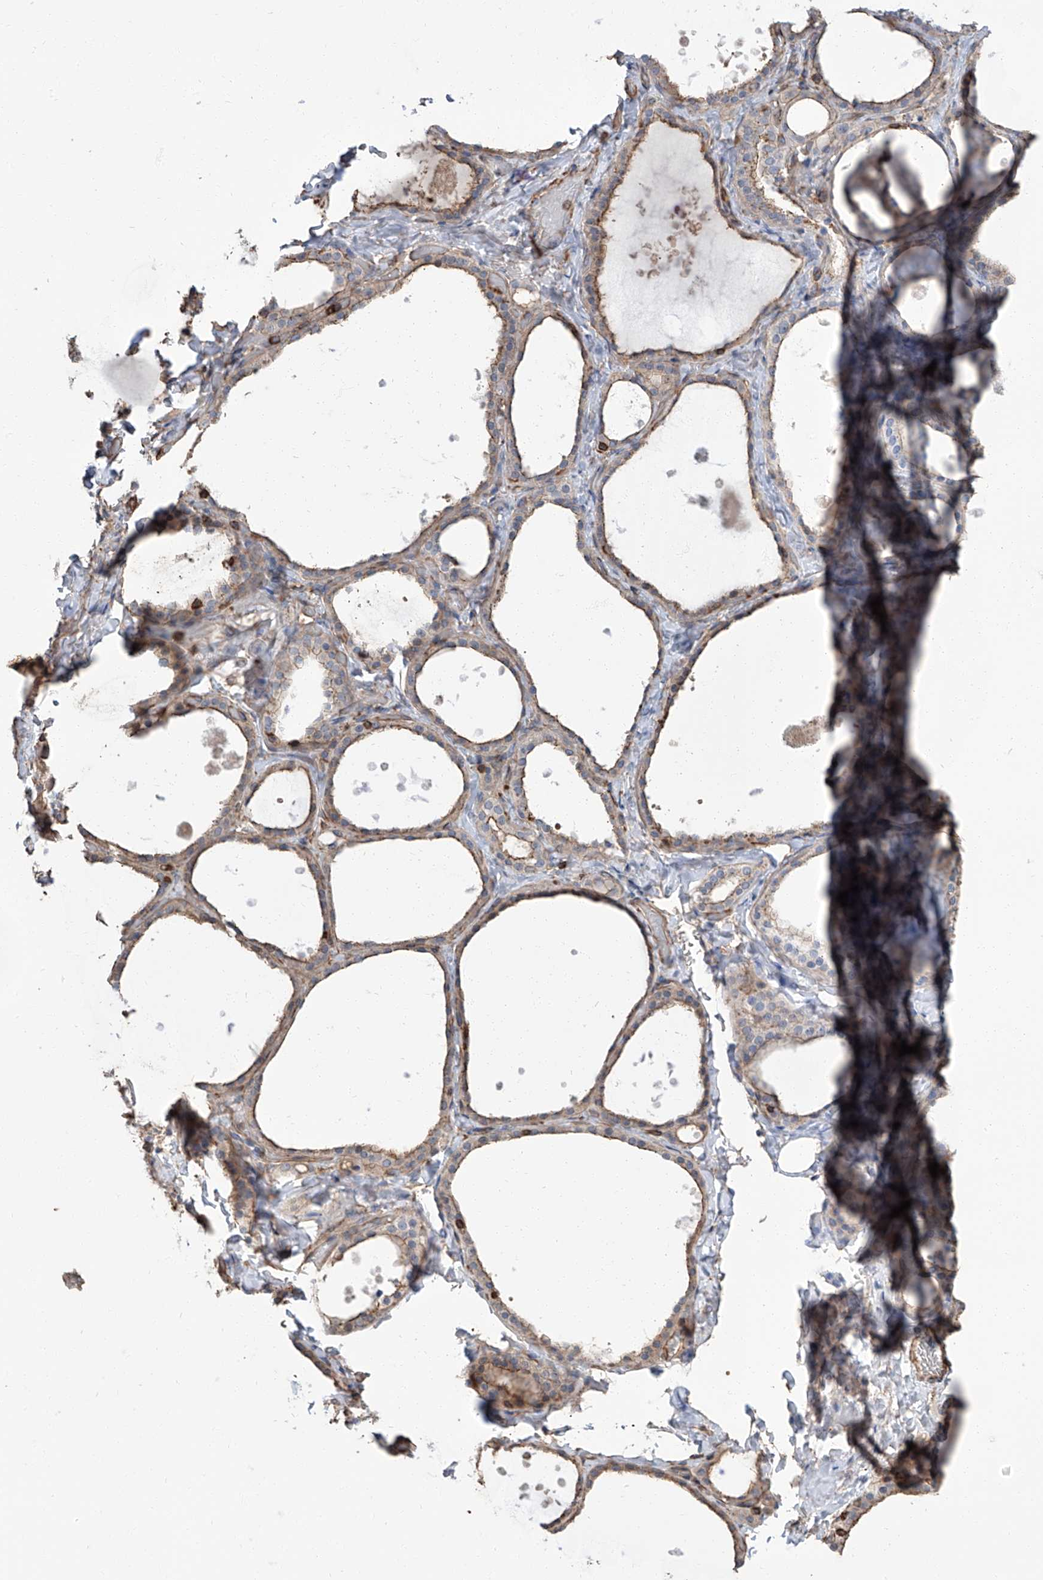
{"staining": {"intensity": "weak", "quantity": ">75%", "location": "cytoplasmic/membranous"}, "tissue": "thyroid gland", "cell_type": "Glandular cells", "image_type": "normal", "snomed": [{"axis": "morphology", "description": "Normal tissue, NOS"}, {"axis": "topography", "description": "Thyroid gland"}], "caption": "Glandular cells demonstrate low levels of weak cytoplasmic/membranous positivity in about >75% of cells in benign human thyroid gland. (DAB = brown stain, brightfield microscopy at high magnification).", "gene": "PIEZO2", "patient": {"sex": "female", "age": 44}}